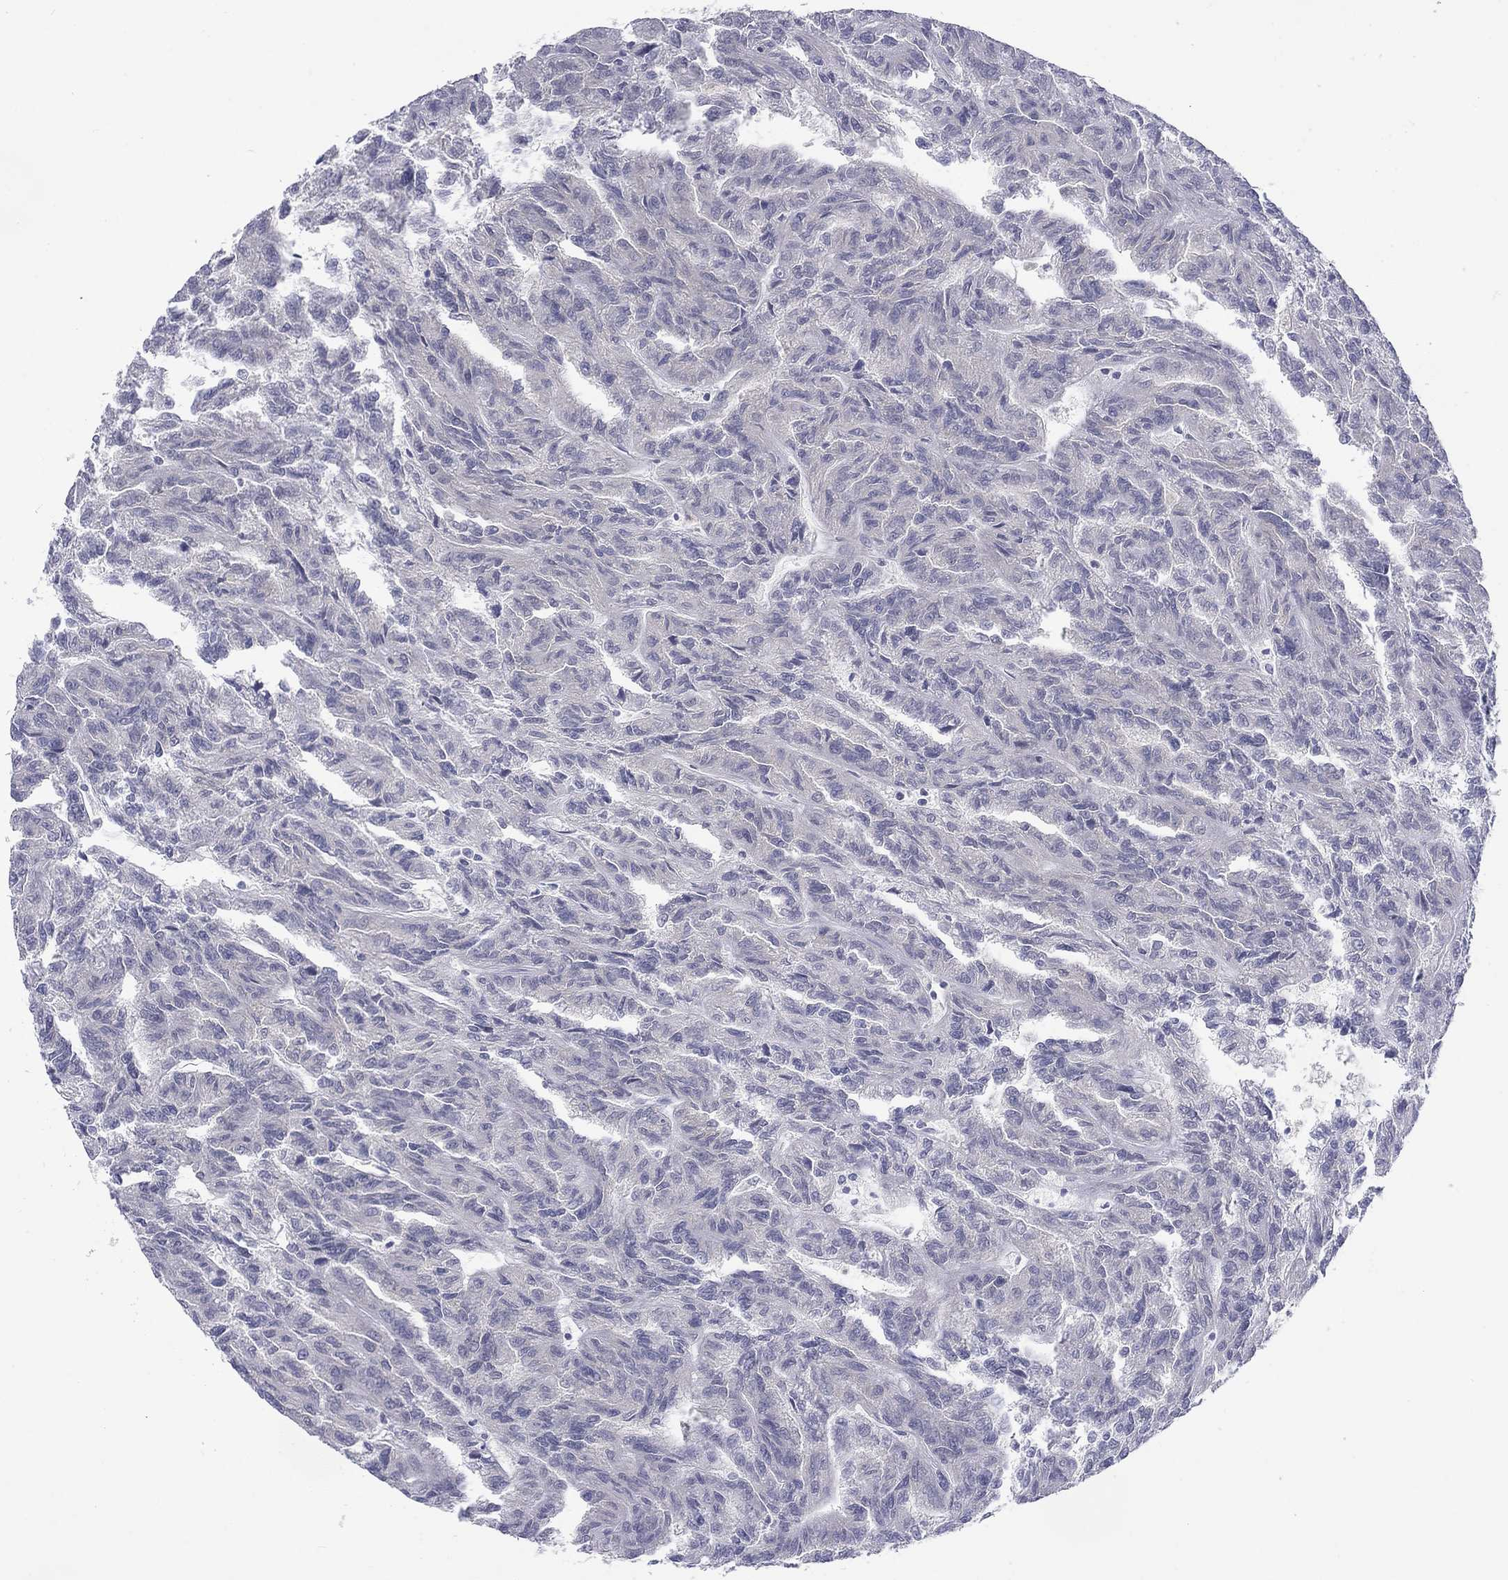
{"staining": {"intensity": "negative", "quantity": "none", "location": "none"}, "tissue": "renal cancer", "cell_type": "Tumor cells", "image_type": "cancer", "snomed": [{"axis": "morphology", "description": "Adenocarcinoma, NOS"}, {"axis": "topography", "description": "Kidney"}], "caption": "Protein analysis of renal cancer displays no significant expression in tumor cells. Brightfield microscopy of immunohistochemistry stained with DAB (brown) and hematoxylin (blue), captured at high magnification.", "gene": "CACNA1A", "patient": {"sex": "male", "age": 79}}